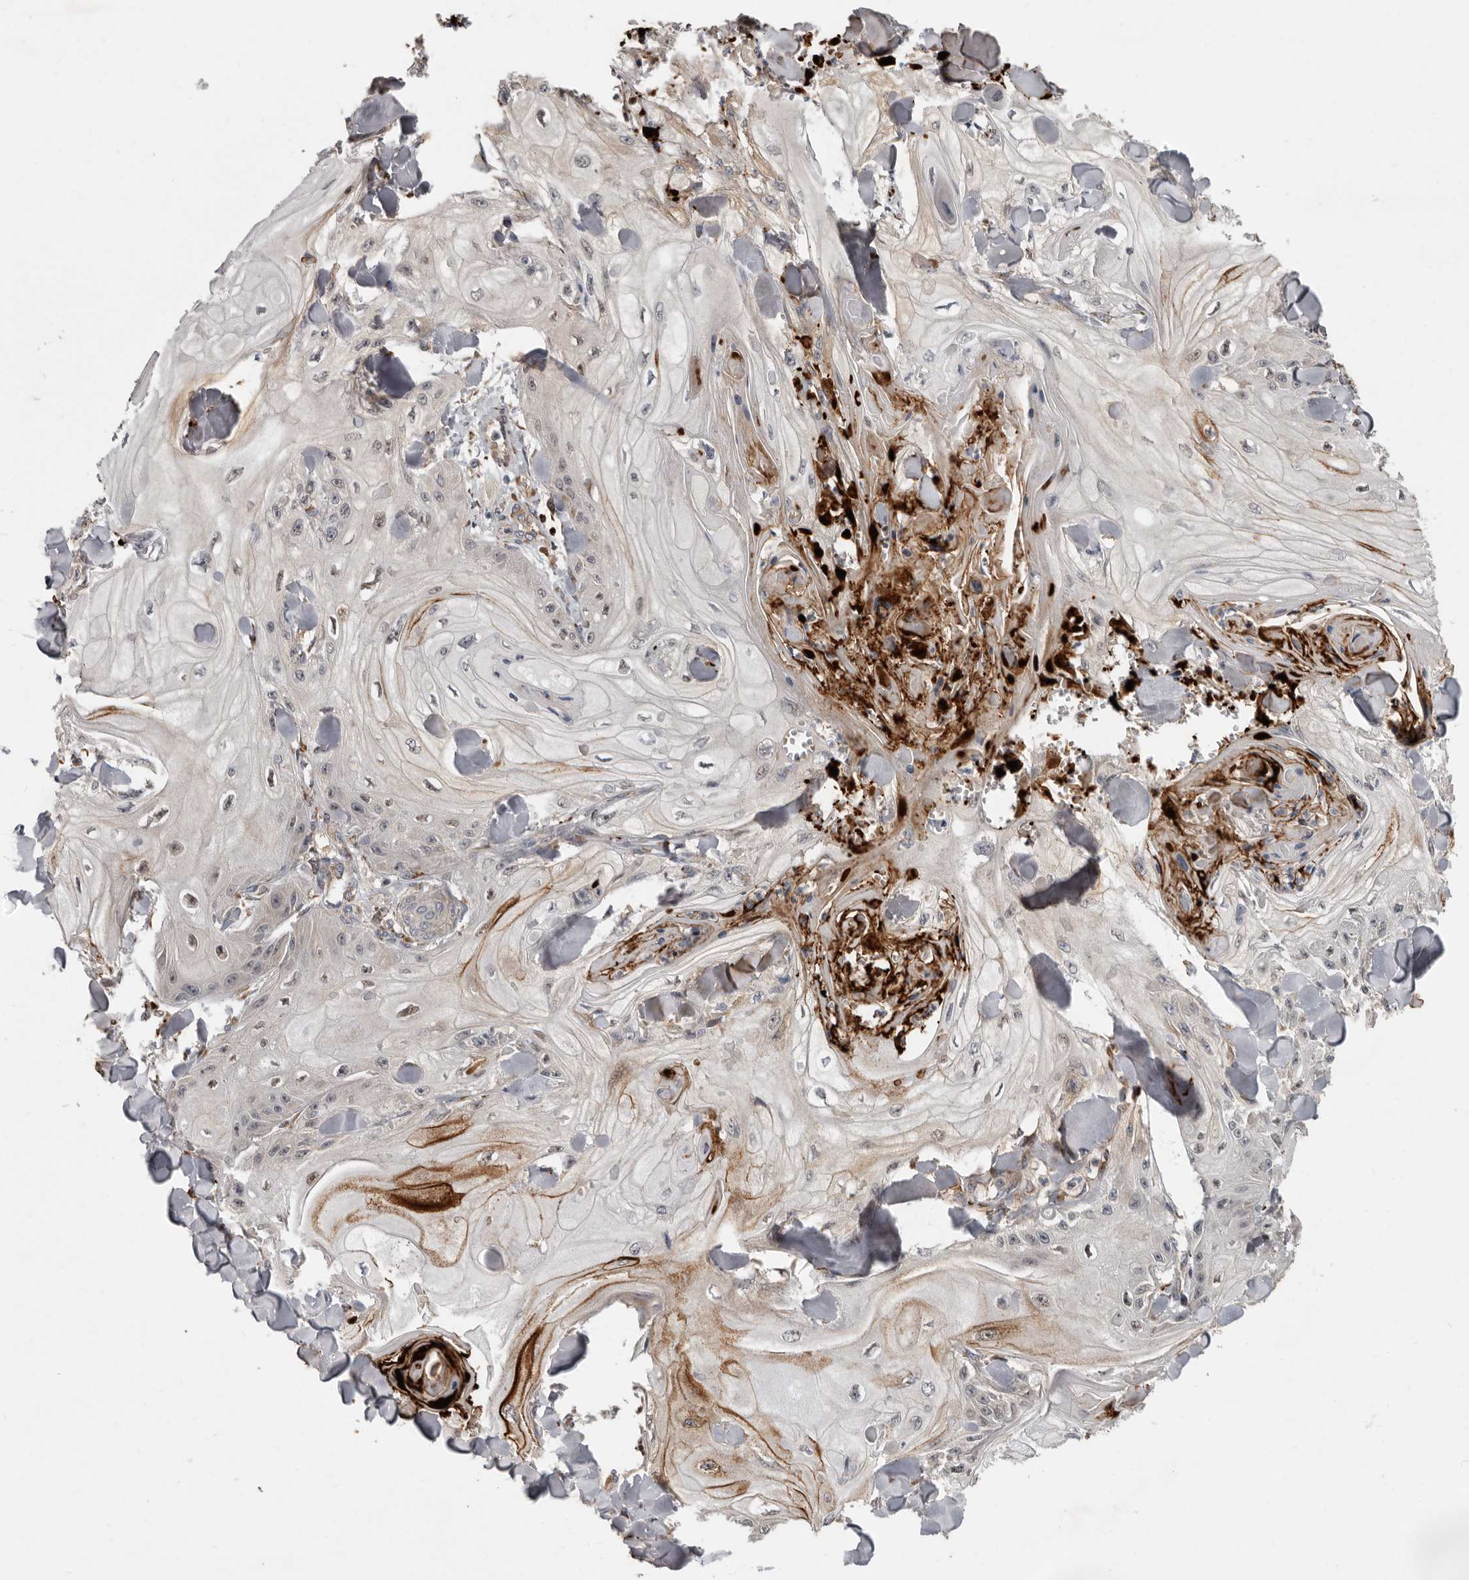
{"staining": {"intensity": "moderate", "quantity": "<25%", "location": "cytoplasmic/membranous"}, "tissue": "skin cancer", "cell_type": "Tumor cells", "image_type": "cancer", "snomed": [{"axis": "morphology", "description": "Squamous cell carcinoma, NOS"}, {"axis": "topography", "description": "Skin"}], "caption": "Immunohistochemistry (IHC) of human skin squamous cell carcinoma reveals low levels of moderate cytoplasmic/membranous expression in approximately <25% of tumor cells. (Brightfield microscopy of DAB IHC at high magnification).", "gene": "MTF1", "patient": {"sex": "male", "age": 74}}